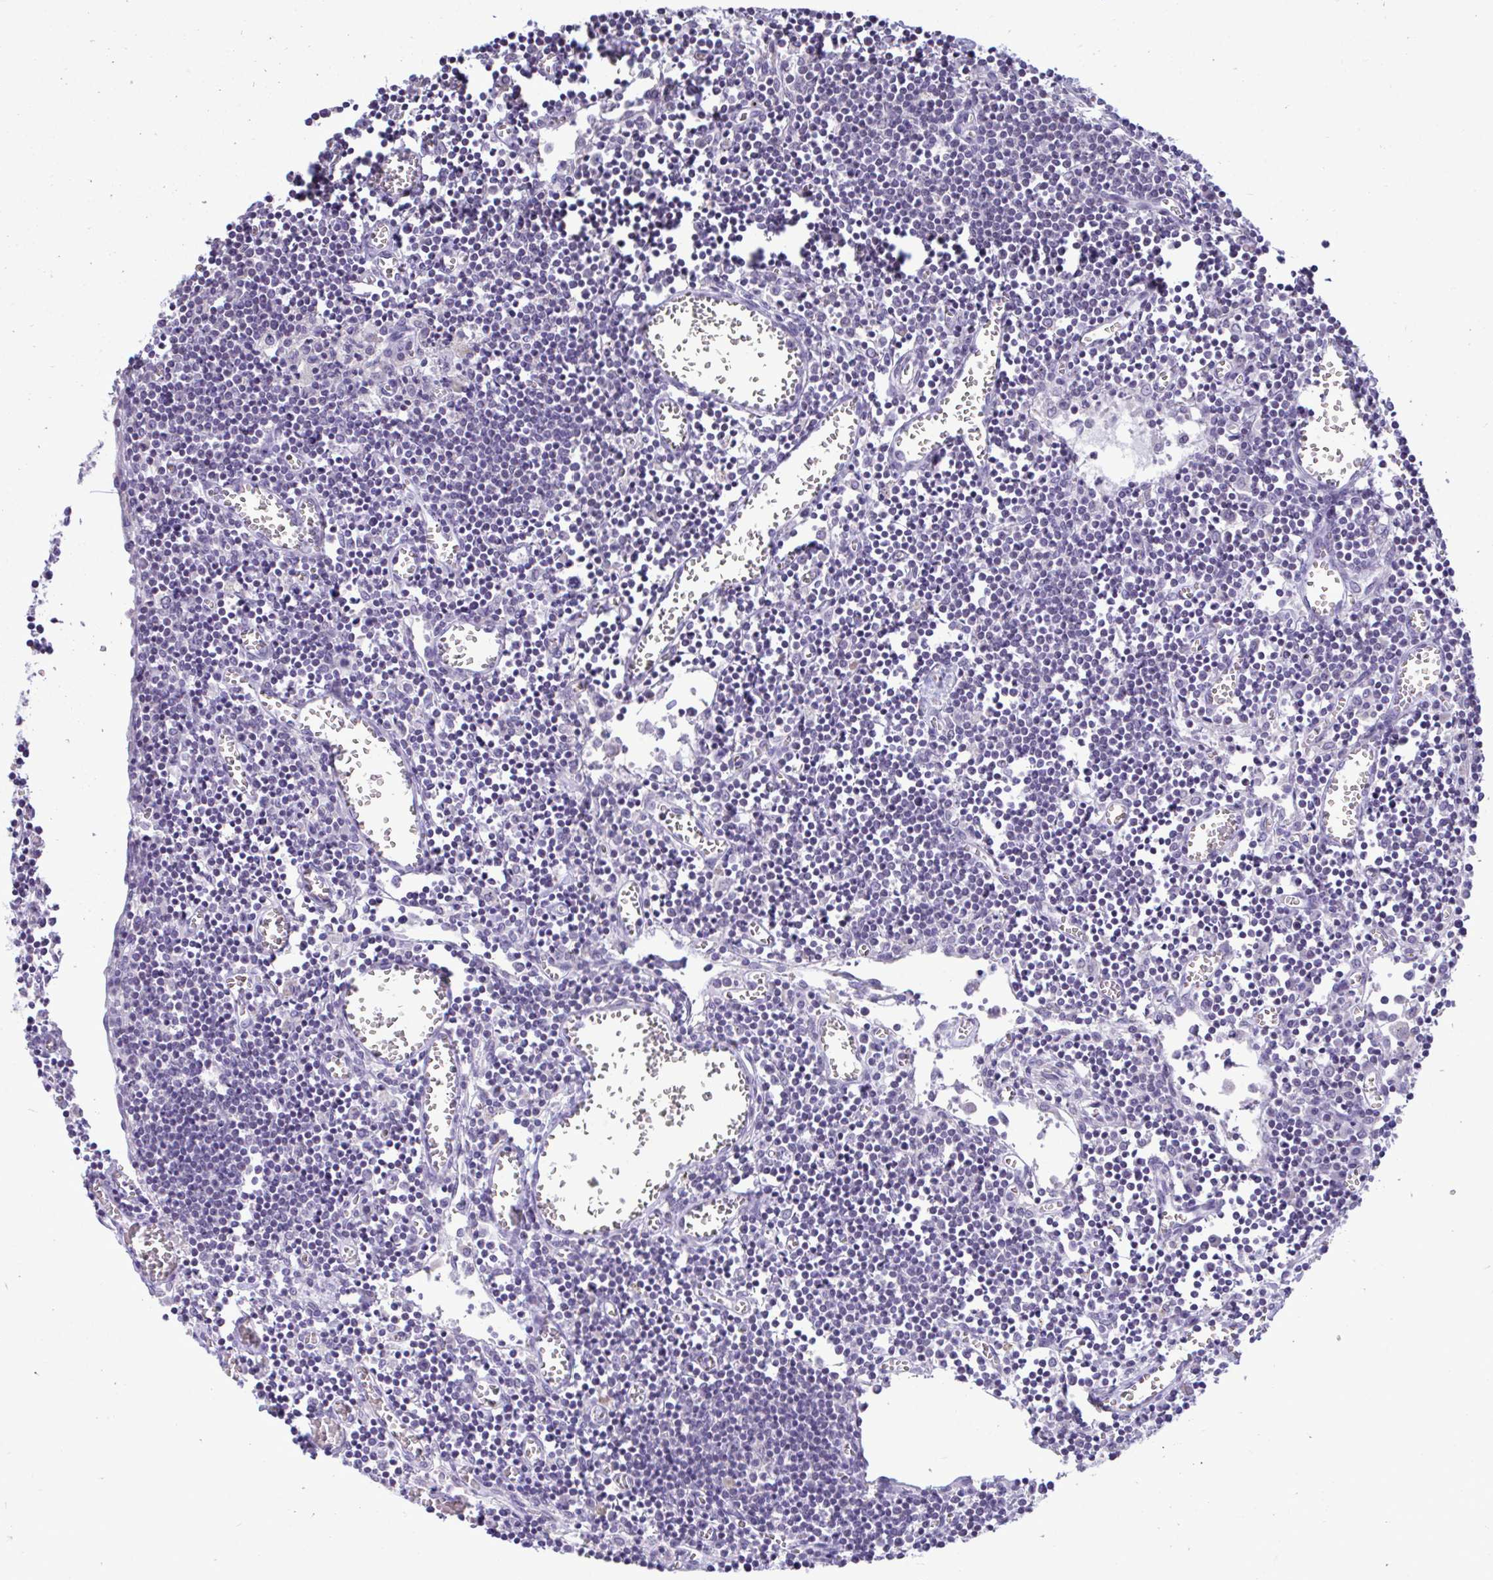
{"staining": {"intensity": "negative", "quantity": "none", "location": "none"}, "tissue": "lymph node", "cell_type": "Non-germinal center cells", "image_type": "normal", "snomed": [{"axis": "morphology", "description": "Normal tissue, NOS"}, {"axis": "topography", "description": "Lymph node"}], "caption": "A high-resolution photomicrograph shows immunohistochemistry staining of unremarkable lymph node, which reveals no significant expression in non-germinal center cells. (Stains: DAB (3,3'-diaminobenzidine) immunohistochemistry with hematoxylin counter stain, Microscopy: brightfield microscopy at high magnification).", "gene": "PIGK", "patient": {"sex": "male", "age": 66}}